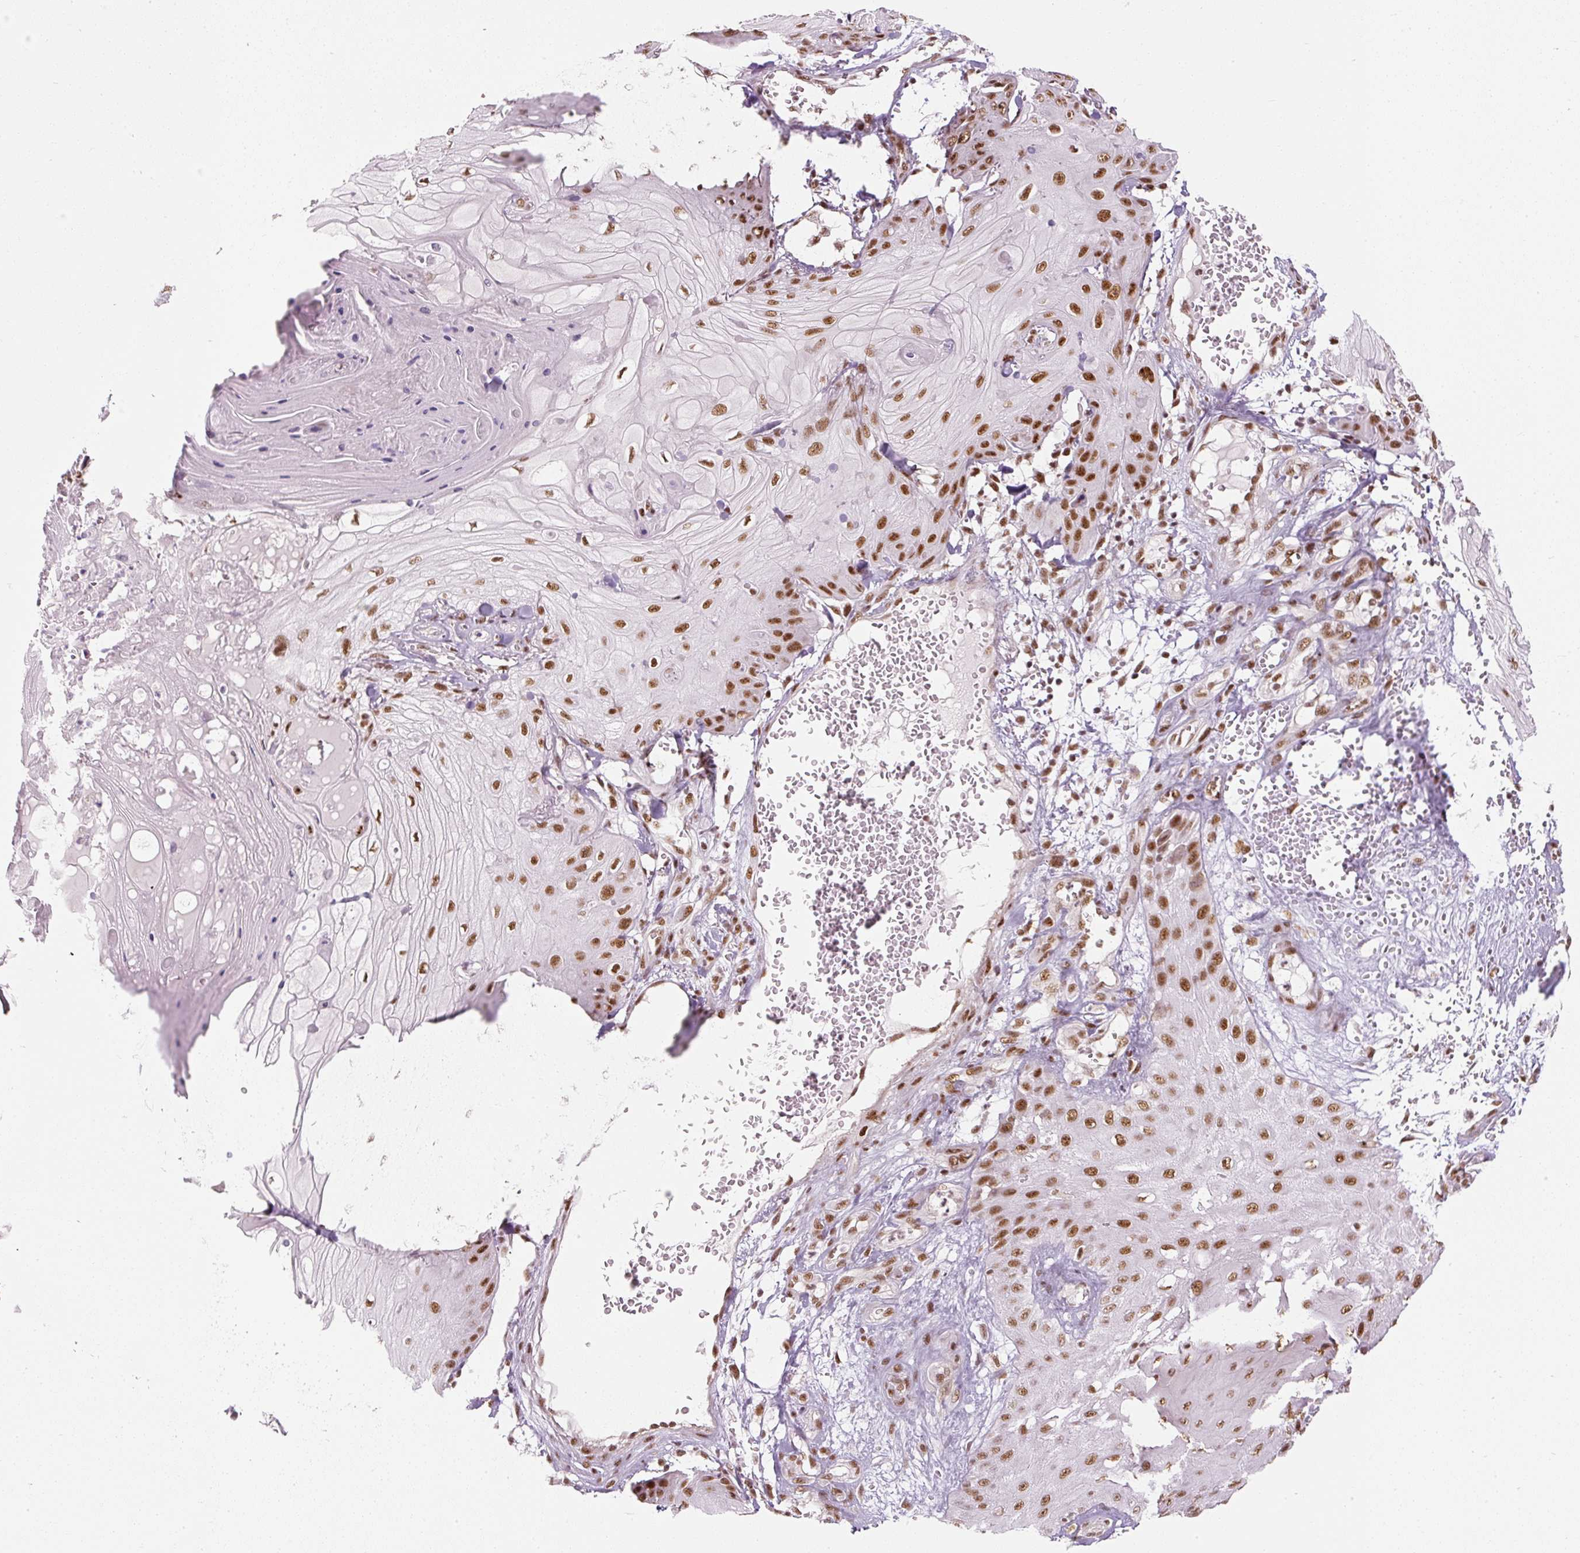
{"staining": {"intensity": "moderate", "quantity": ">75%", "location": "nuclear"}, "tissue": "skin cancer", "cell_type": "Tumor cells", "image_type": "cancer", "snomed": [{"axis": "morphology", "description": "Squamous cell carcinoma, NOS"}, {"axis": "topography", "description": "Skin"}], "caption": "IHC photomicrograph of neoplastic tissue: skin squamous cell carcinoma stained using IHC reveals medium levels of moderate protein expression localized specifically in the nuclear of tumor cells, appearing as a nuclear brown color.", "gene": "U2AF2", "patient": {"sex": "male", "age": 74}}